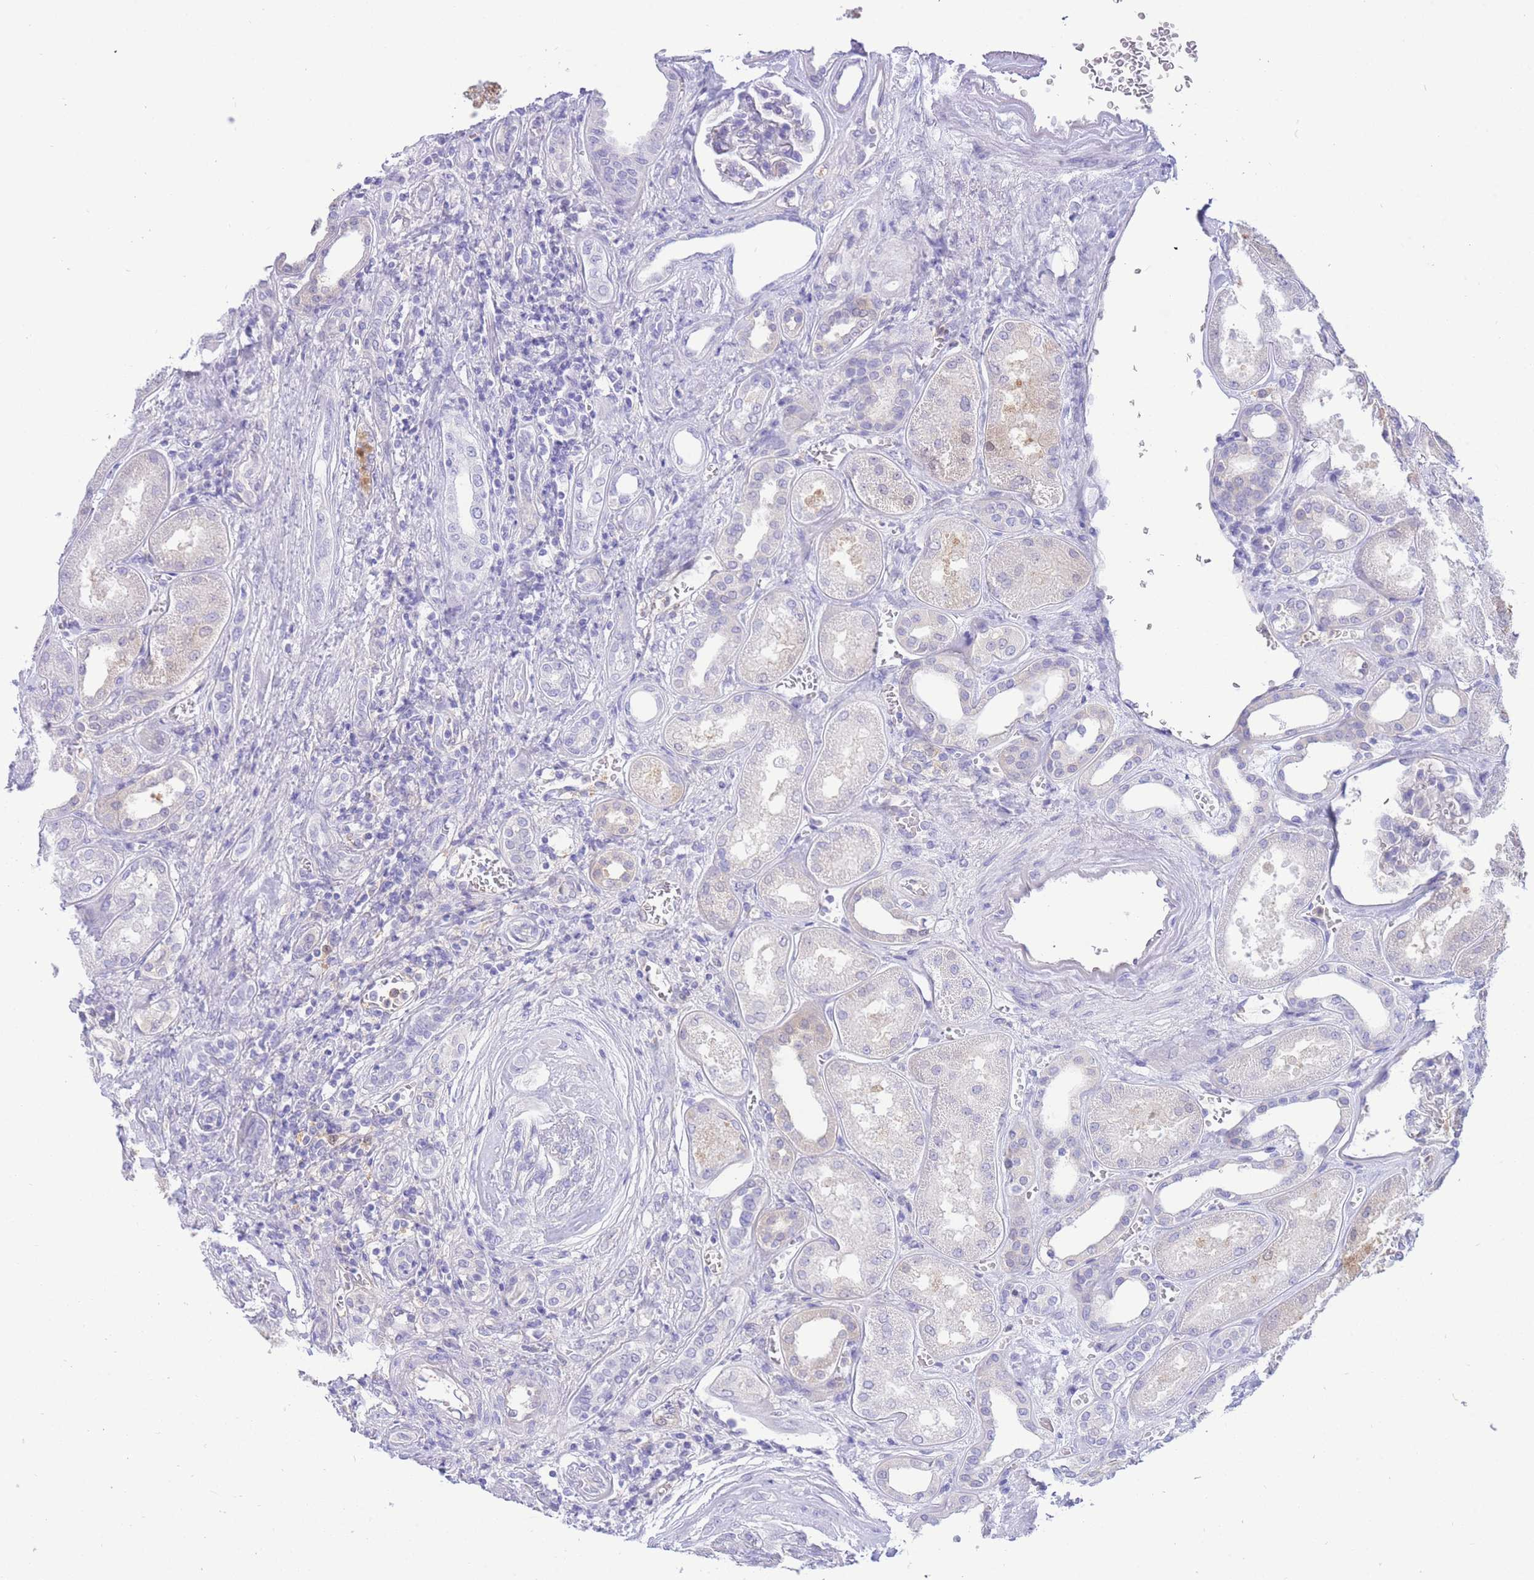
{"staining": {"intensity": "negative", "quantity": "none", "location": "none"}, "tissue": "kidney", "cell_type": "Cells in glomeruli", "image_type": "normal", "snomed": [{"axis": "morphology", "description": "Normal tissue, NOS"}, {"axis": "morphology", "description": "Adenocarcinoma, NOS"}, {"axis": "topography", "description": "Kidney"}], "caption": "This is an immunohistochemistry photomicrograph of unremarkable human kidney. There is no positivity in cells in glomeruli.", "gene": "SULT1A1", "patient": {"sex": "female", "age": 68}}